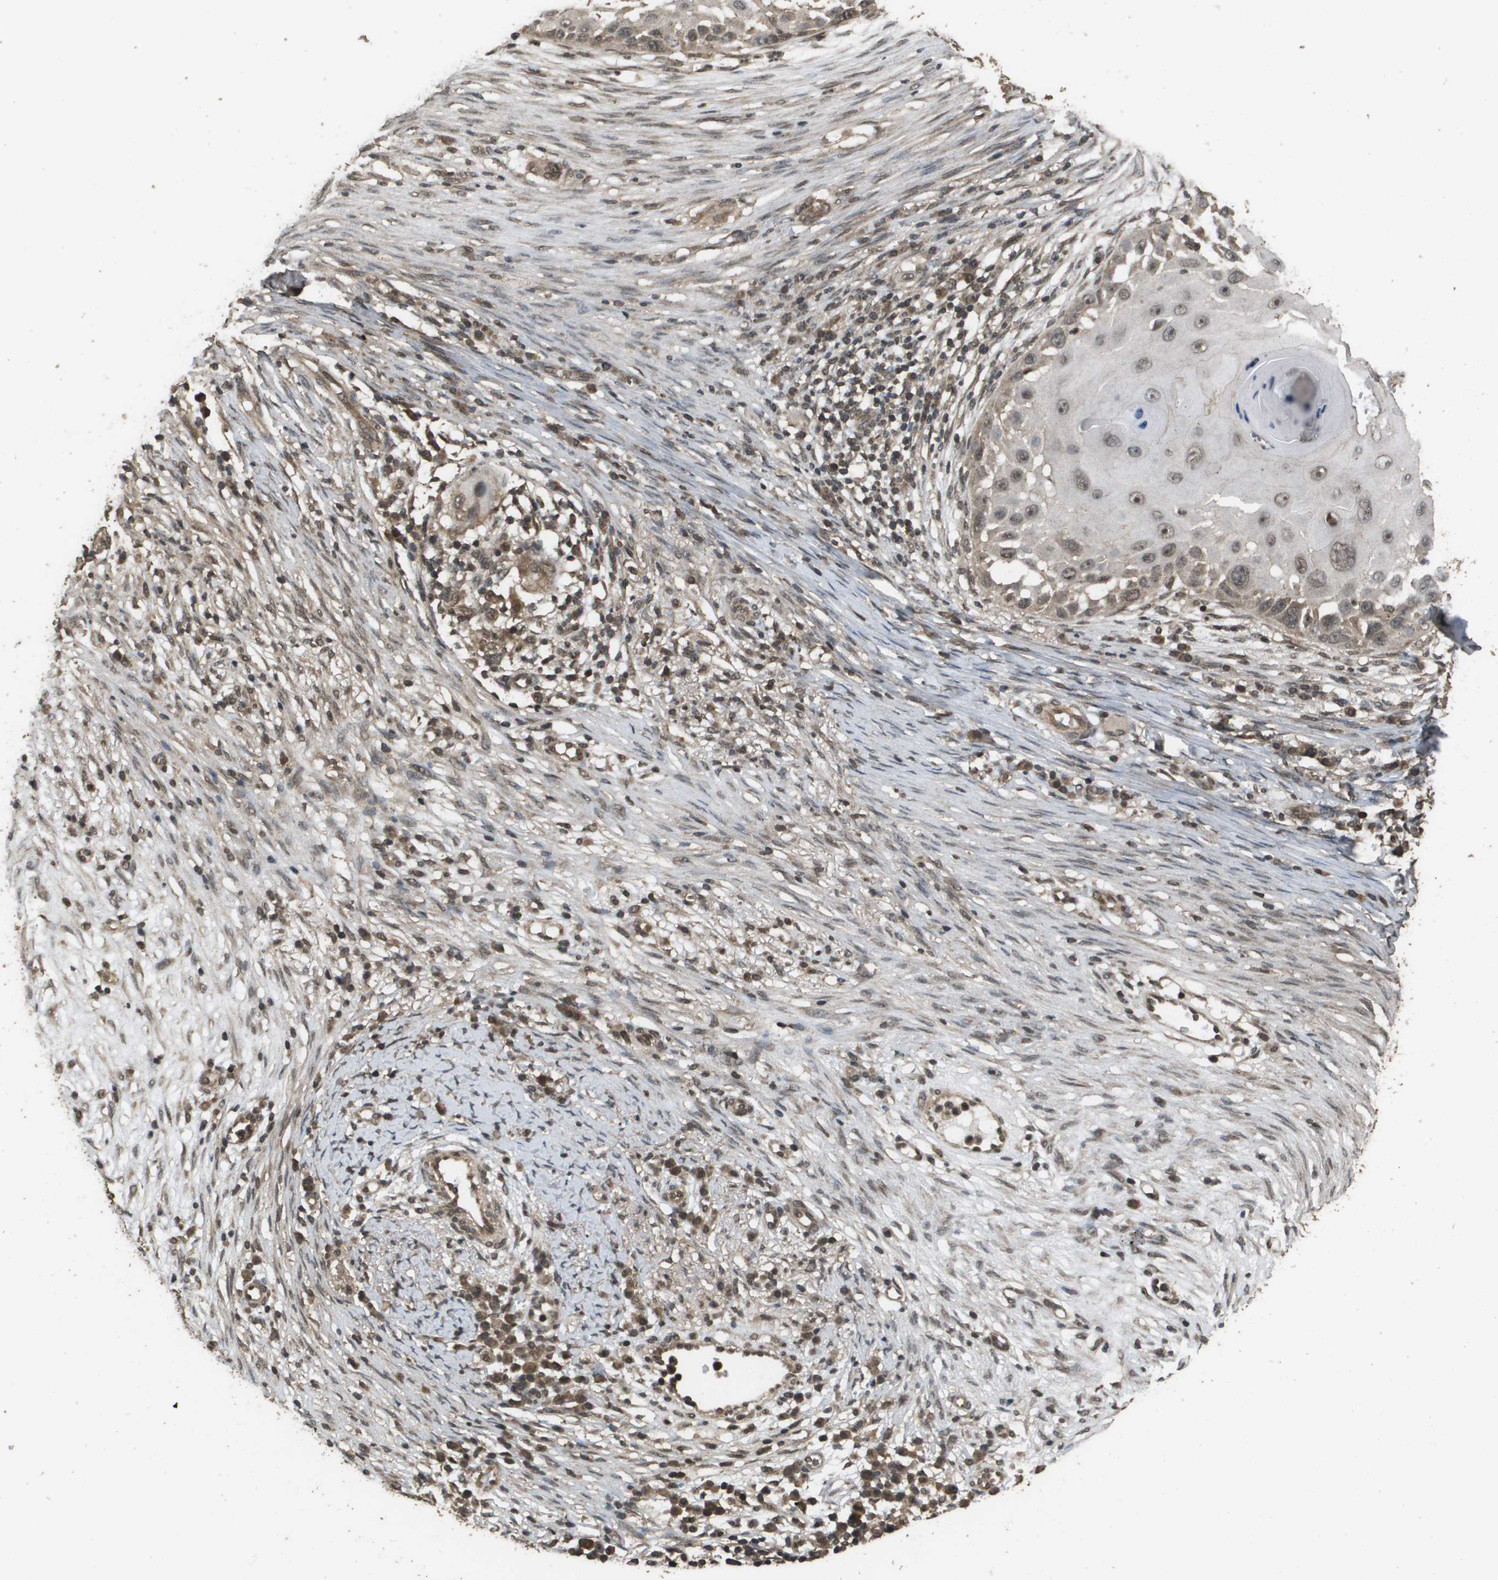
{"staining": {"intensity": "weak", "quantity": "25%-75%", "location": "nuclear"}, "tissue": "skin cancer", "cell_type": "Tumor cells", "image_type": "cancer", "snomed": [{"axis": "morphology", "description": "Squamous cell carcinoma, NOS"}, {"axis": "topography", "description": "Skin"}], "caption": "Brown immunohistochemical staining in human skin squamous cell carcinoma exhibits weak nuclear expression in approximately 25%-75% of tumor cells.", "gene": "AXIN2", "patient": {"sex": "female", "age": 44}}